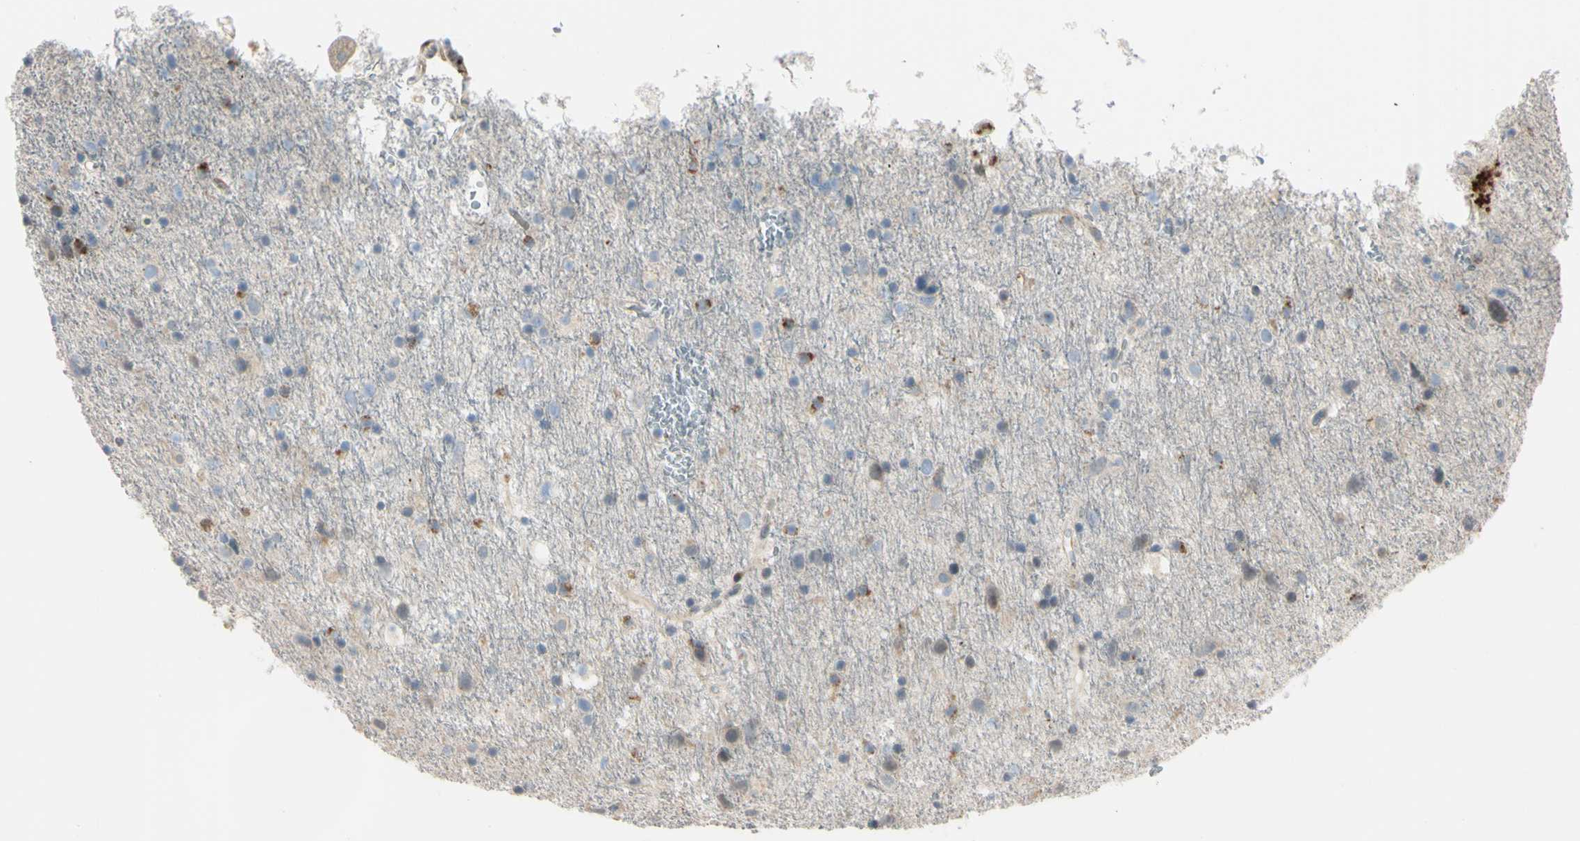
{"staining": {"intensity": "moderate", "quantity": "25%-75%", "location": "cytoplasmic/membranous"}, "tissue": "glioma", "cell_type": "Tumor cells", "image_type": "cancer", "snomed": [{"axis": "morphology", "description": "Glioma, malignant, Low grade"}, {"axis": "topography", "description": "Brain"}], "caption": "Human glioma stained with a brown dye demonstrates moderate cytoplasmic/membranous positive expression in about 25%-75% of tumor cells.", "gene": "EIF5A", "patient": {"sex": "male", "age": 77}}